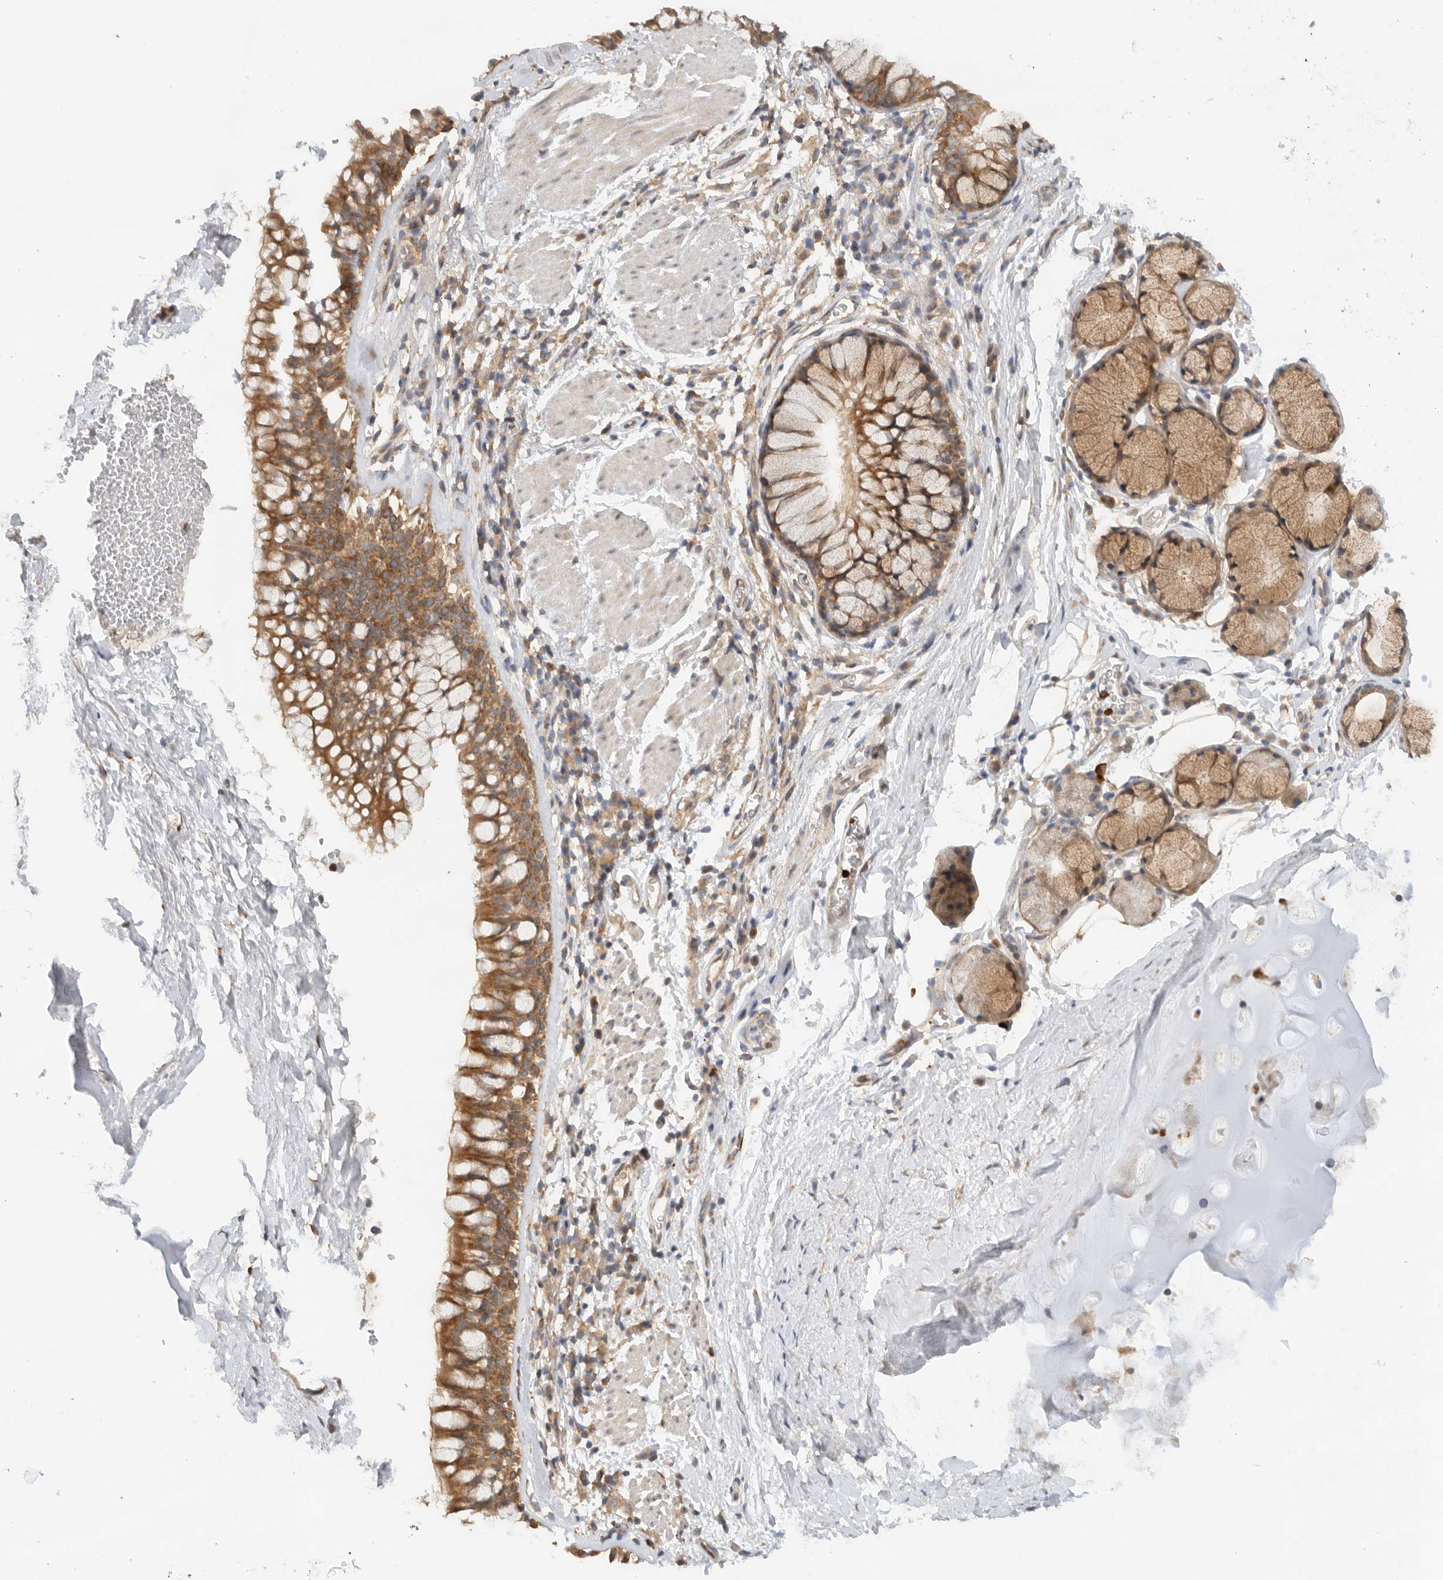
{"staining": {"intensity": "moderate", "quantity": "25%-75%", "location": "cytoplasmic/membranous"}, "tissue": "bronchus", "cell_type": "Respiratory epithelial cells", "image_type": "normal", "snomed": [{"axis": "morphology", "description": "Normal tissue, NOS"}, {"axis": "topography", "description": "Cartilage tissue"}, {"axis": "topography", "description": "Bronchus"}], "caption": "This micrograph displays unremarkable bronchus stained with immunohistochemistry (IHC) to label a protein in brown. The cytoplasmic/membranous of respiratory epithelial cells show moderate positivity for the protein. Nuclei are counter-stained blue.", "gene": "PUM1", "patient": {"sex": "female", "age": 53}}